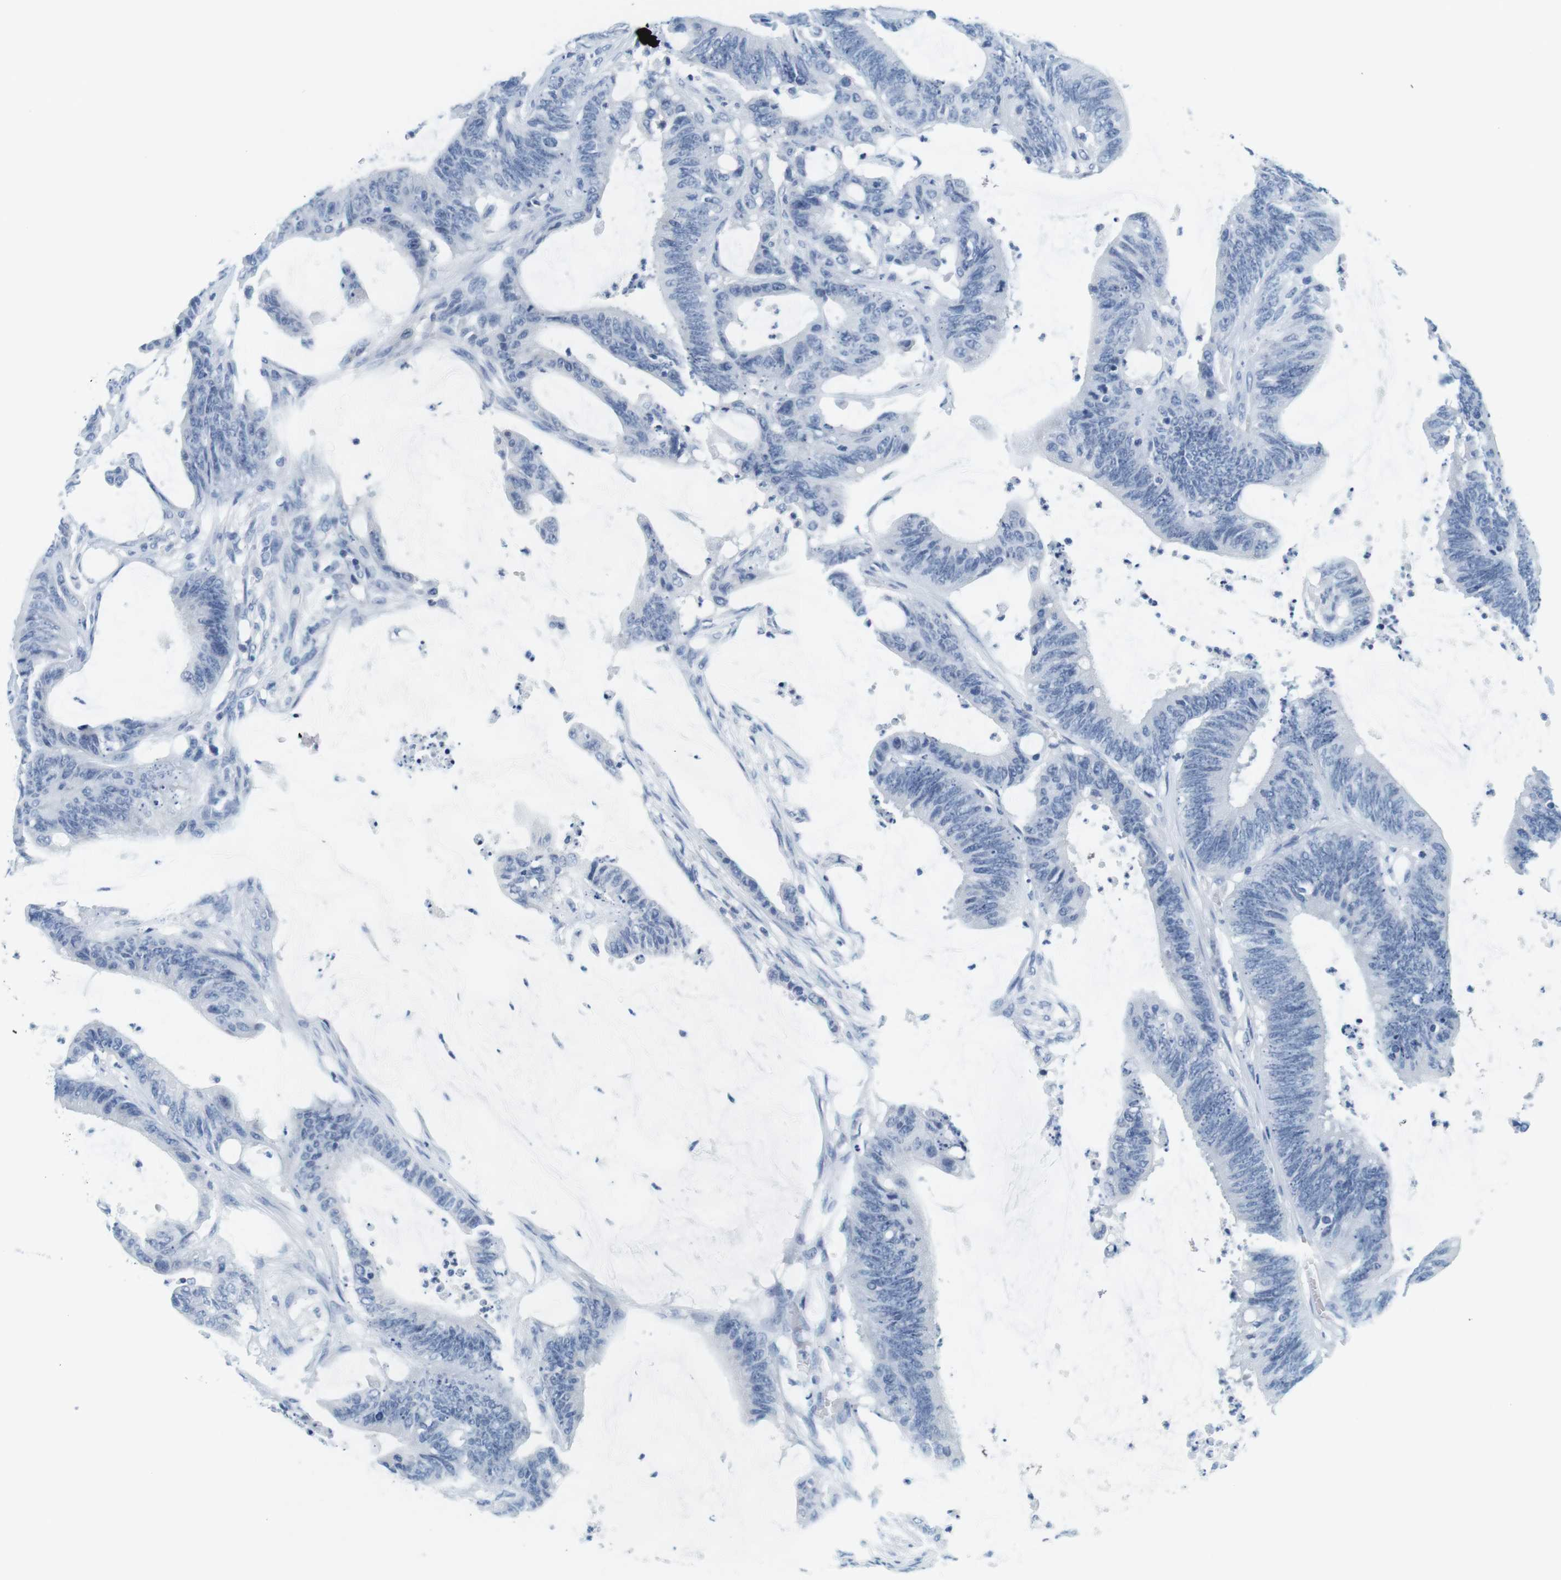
{"staining": {"intensity": "negative", "quantity": "none", "location": "none"}, "tissue": "colorectal cancer", "cell_type": "Tumor cells", "image_type": "cancer", "snomed": [{"axis": "morphology", "description": "Adenocarcinoma, NOS"}, {"axis": "topography", "description": "Rectum"}], "caption": "The image reveals no significant positivity in tumor cells of adenocarcinoma (colorectal).", "gene": "CYP2C9", "patient": {"sex": "female", "age": 66}}